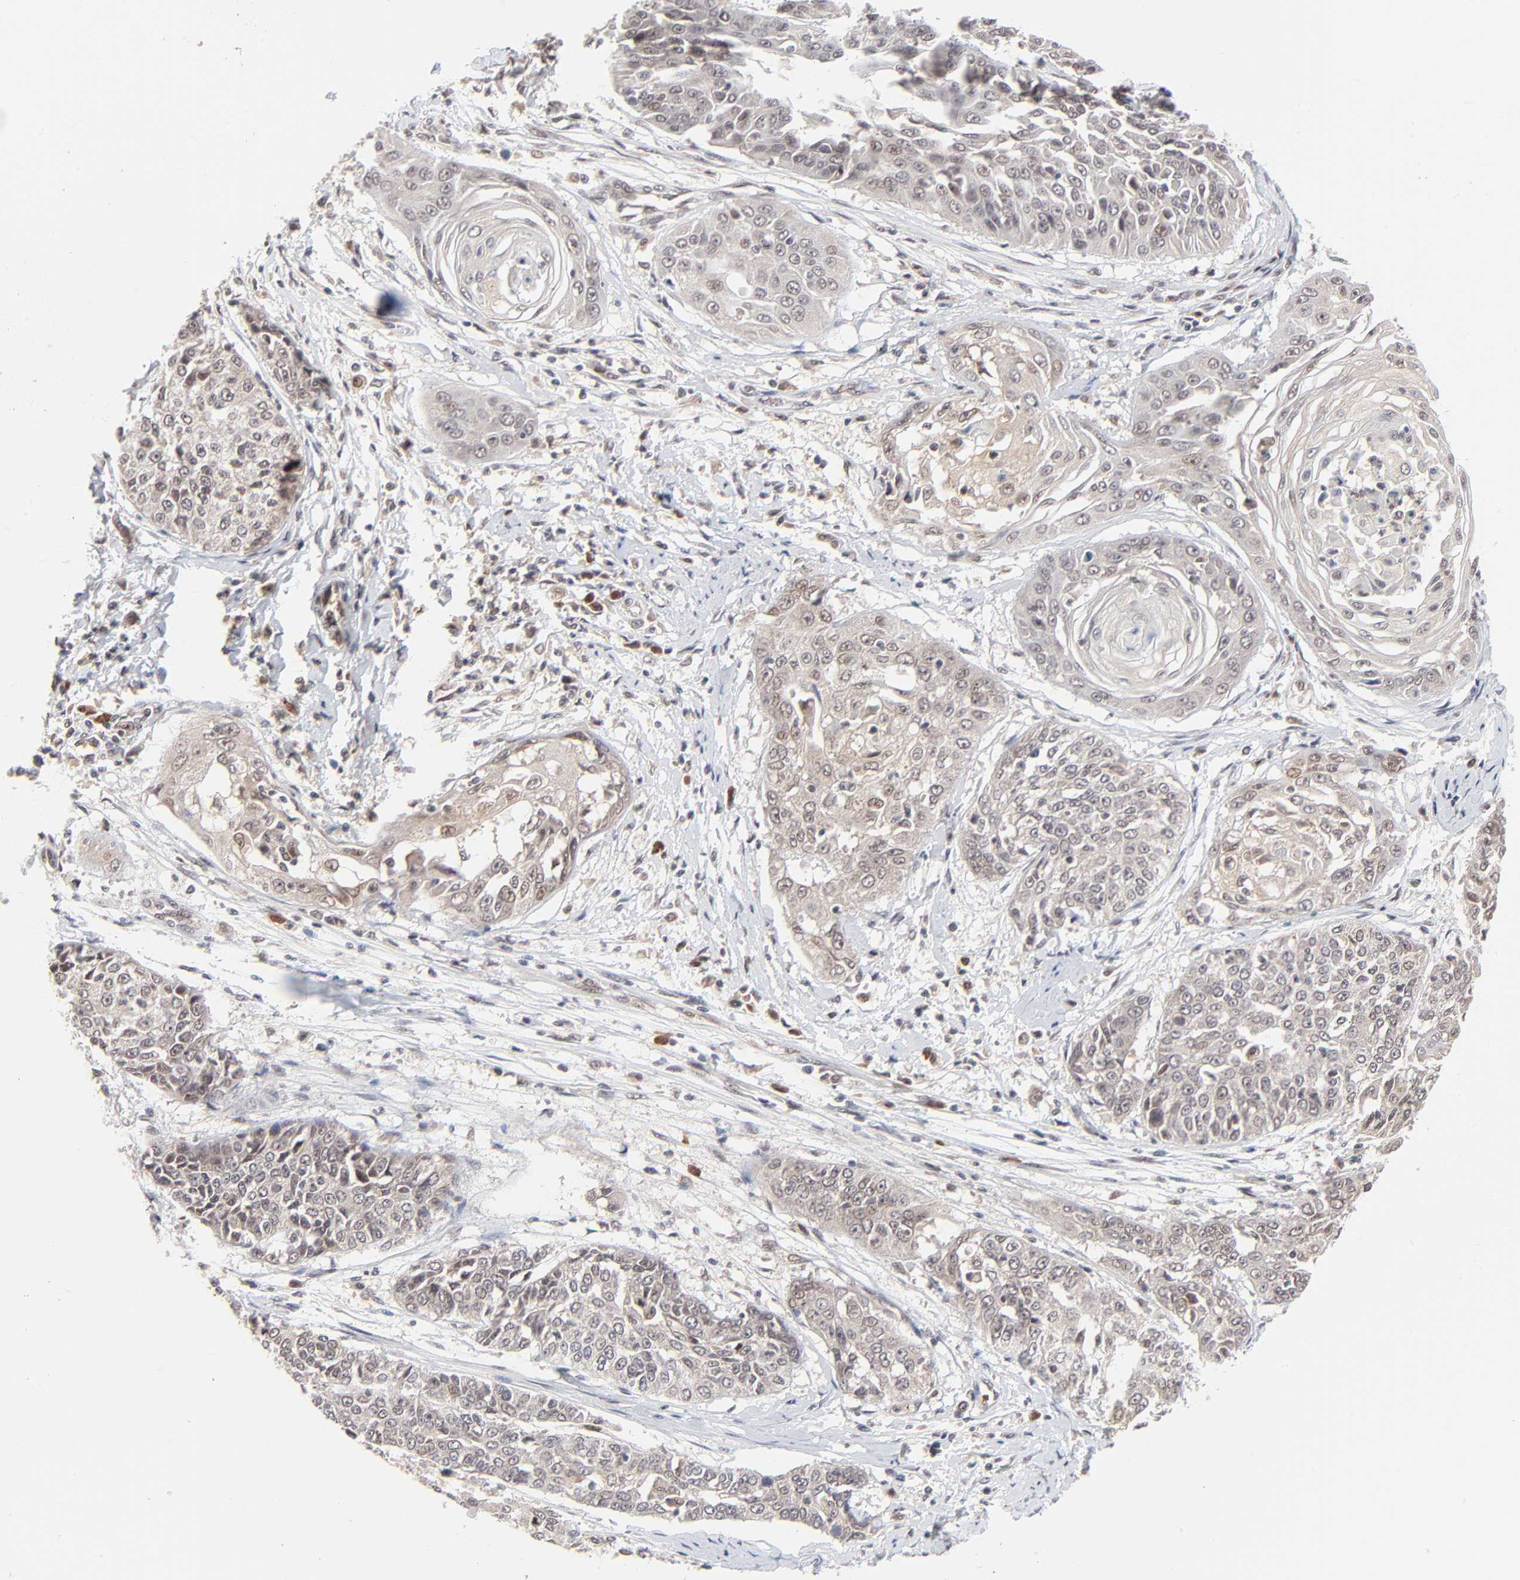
{"staining": {"intensity": "weak", "quantity": "25%-75%", "location": "cytoplasmic/membranous"}, "tissue": "cervical cancer", "cell_type": "Tumor cells", "image_type": "cancer", "snomed": [{"axis": "morphology", "description": "Squamous cell carcinoma, NOS"}, {"axis": "topography", "description": "Cervix"}], "caption": "High-power microscopy captured an IHC histopathology image of squamous cell carcinoma (cervical), revealing weak cytoplasmic/membranous expression in approximately 25%-75% of tumor cells.", "gene": "CASP10", "patient": {"sex": "female", "age": 64}}